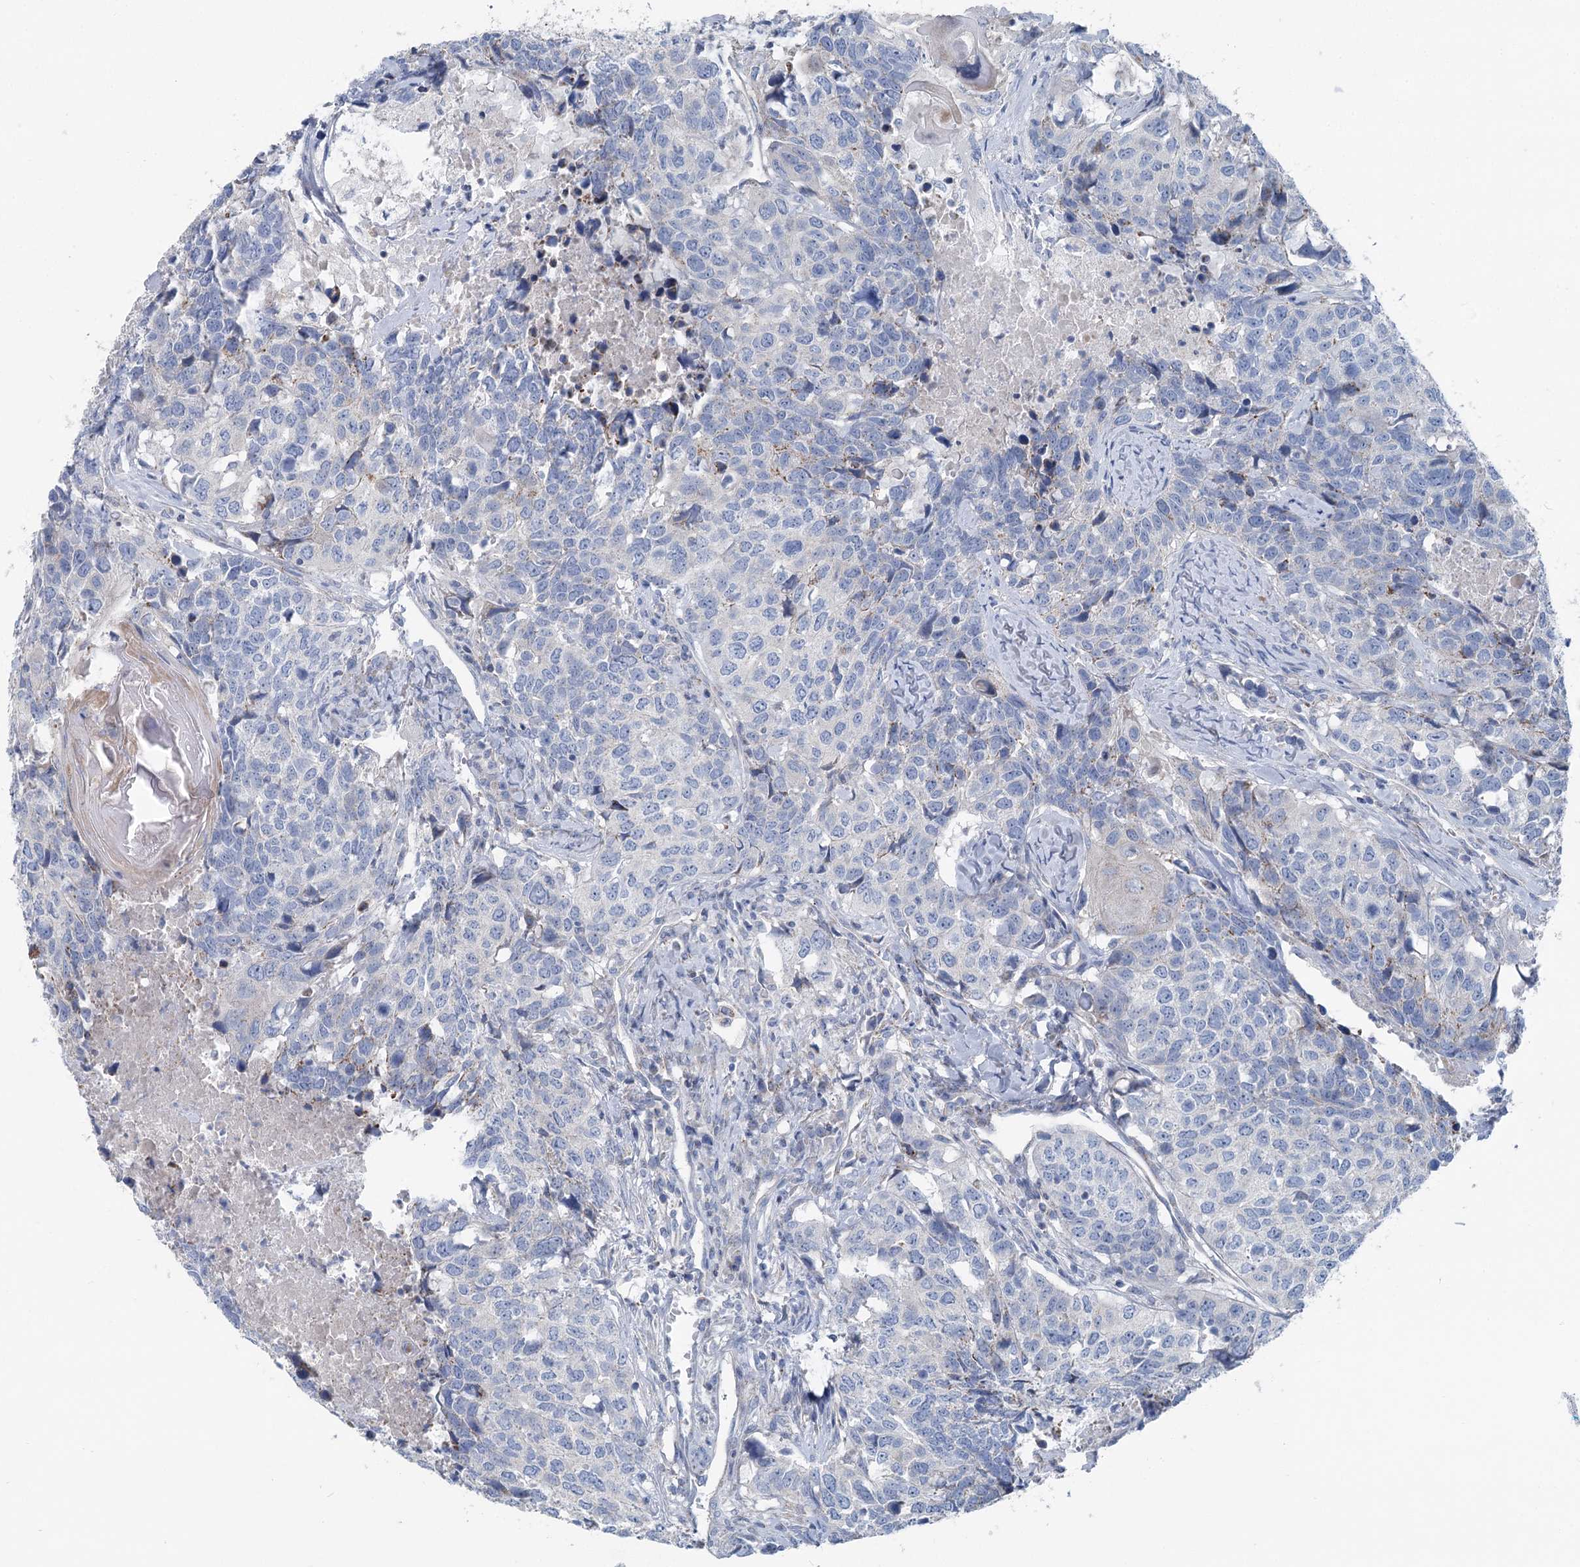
{"staining": {"intensity": "negative", "quantity": "none", "location": "none"}, "tissue": "head and neck cancer", "cell_type": "Tumor cells", "image_type": "cancer", "snomed": [{"axis": "morphology", "description": "Squamous cell carcinoma, NOS"}, {"axis": "topography", "description": "Head-Neck"}], "caption": "This is a histopathology image of immunohistochemistry staining of head and neck cancer (squamous cell carcinoma), which shows no staining in tumor cells. (Brightfield microscopy of DAB immunohistochemistry (IHC) at high magnification).", "gene": "MARK2", "patient": {"sex": "male", "age": 66}}